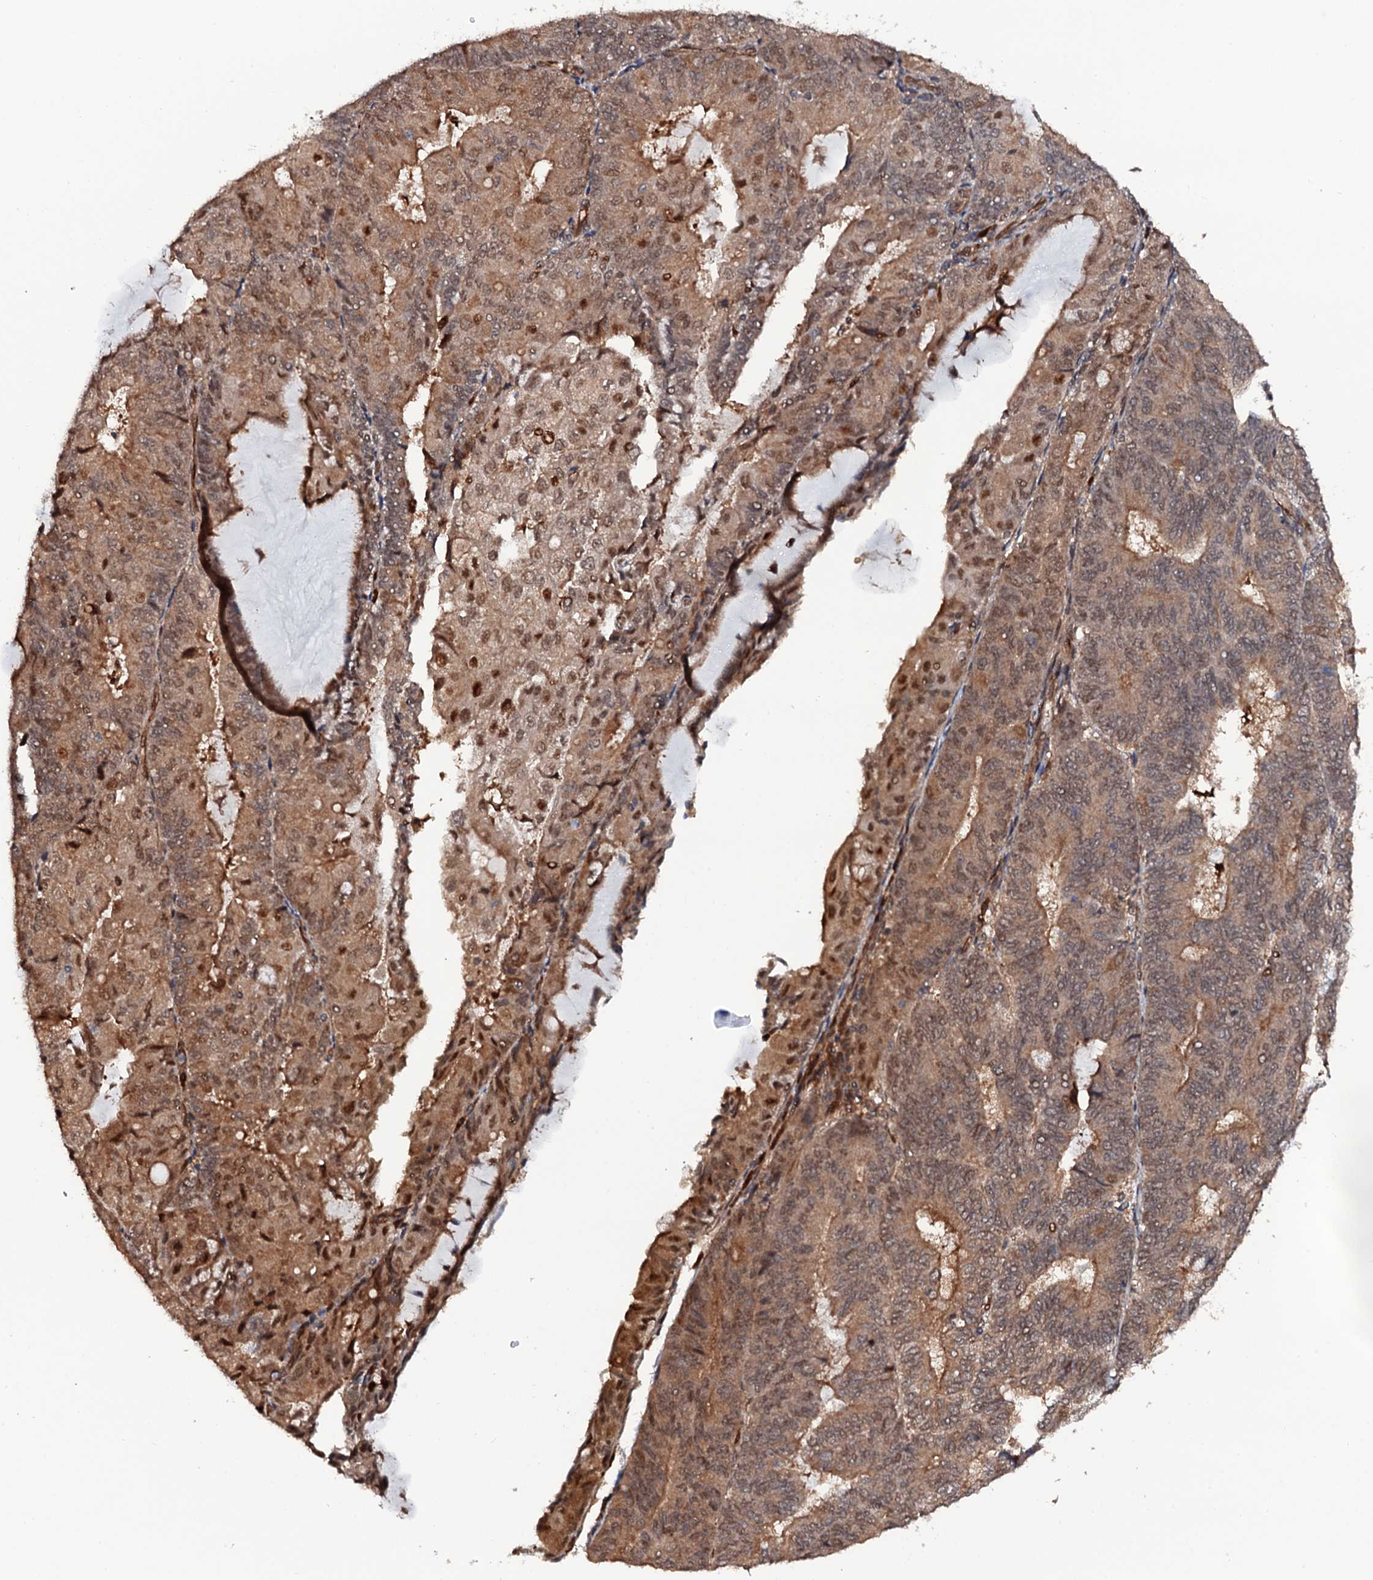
{"staining": {"intensity": "moderate", "quantity": ">75%", "location": "cytoplasmic/membranous,nuclear"}, "tissue": "endometrial cancer", "cell_type": "Tumor cells", "image_type": "cancer", "snomed": [{"axis": "morphology", "description": "Adenocarcinoma, NOS"}, {"axis": "topography", "description": "Endometrium"}], "caption": "Tumor cells exhibit medium levels of moderate cytoplasmic/membranous and nuclear positivity in approximately >75% of cells in endometrial cancer.", "gene": "CDC23", "patient": {"sex": "female", "age": 81}}